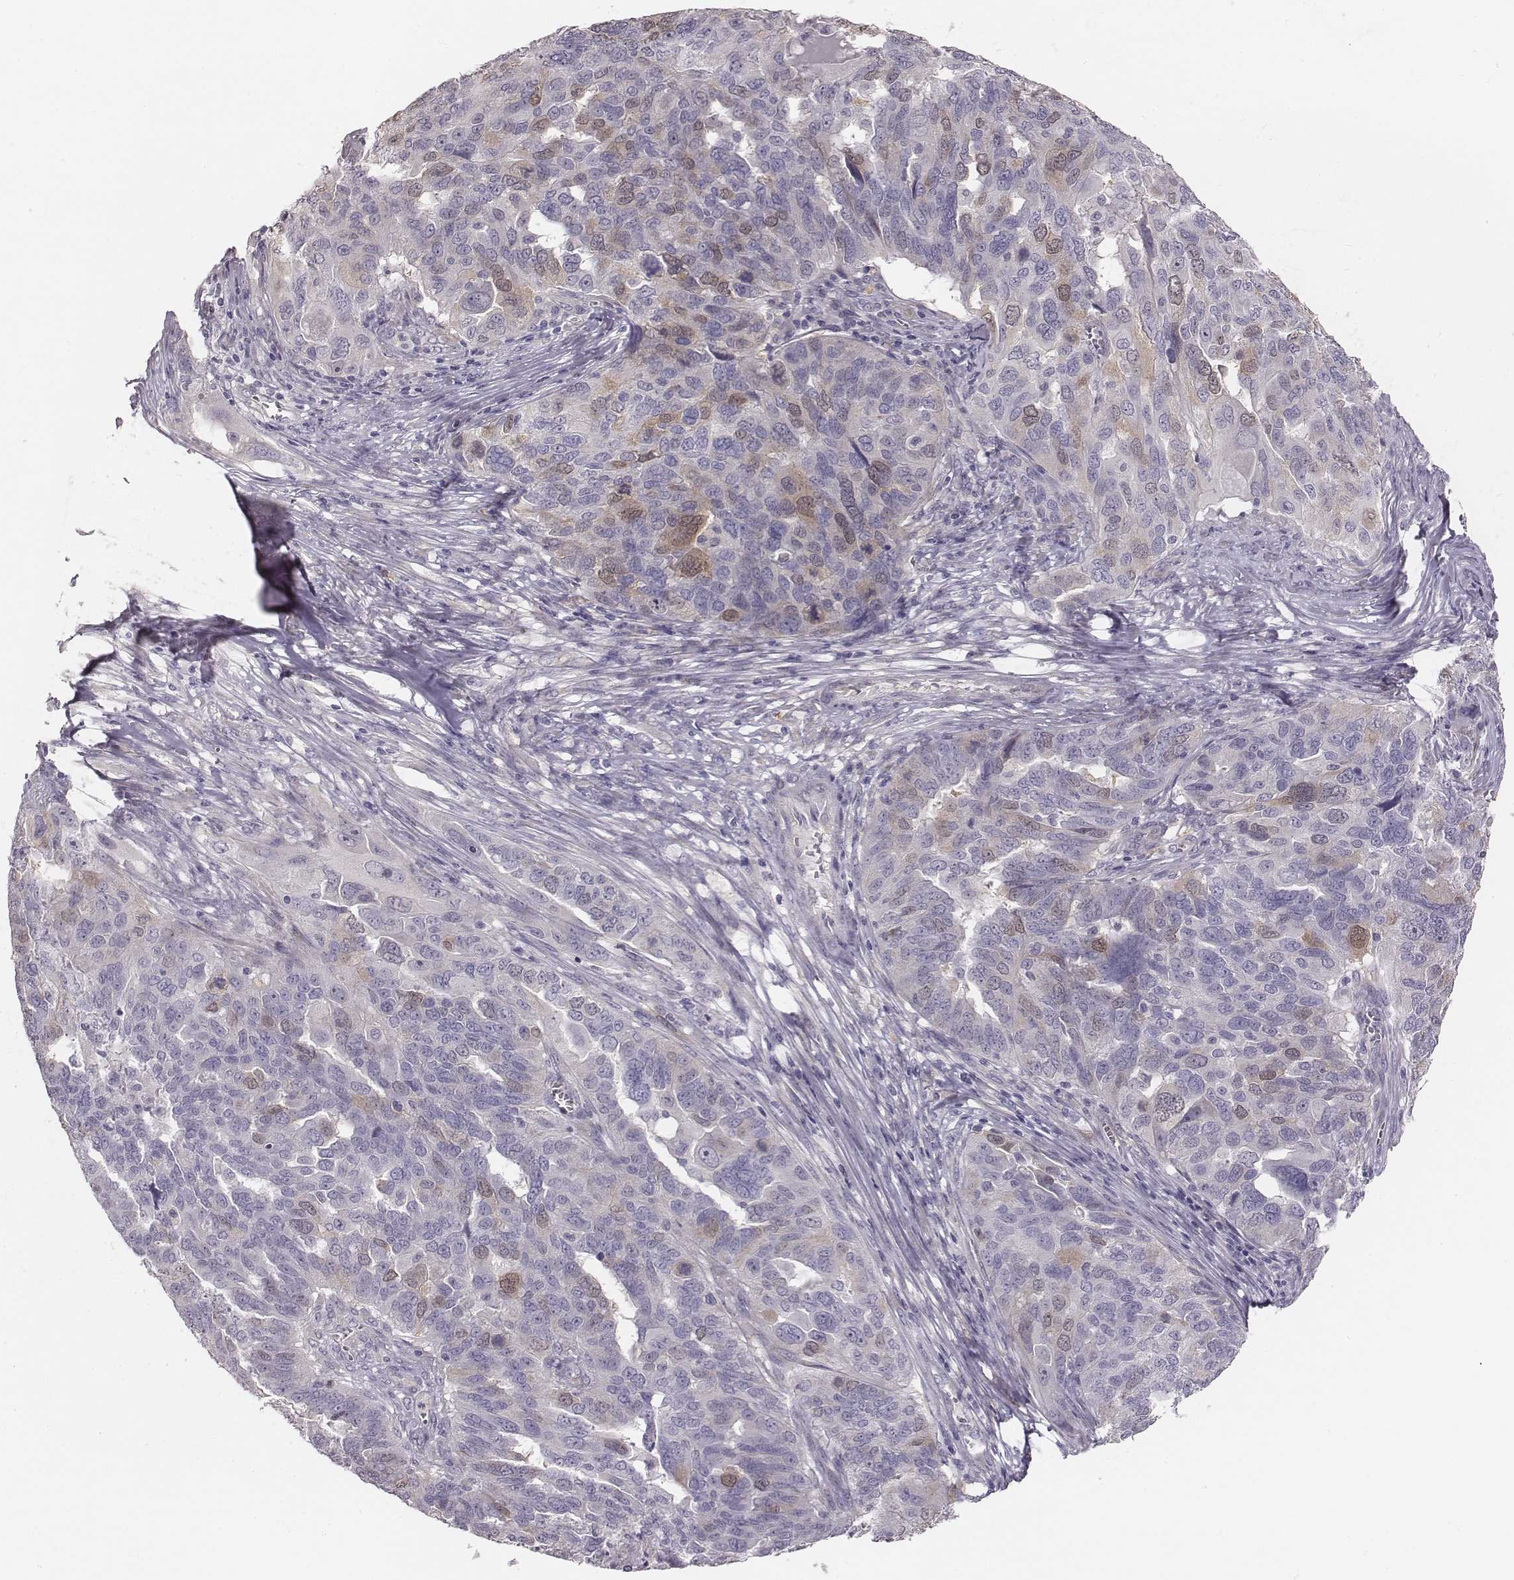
{"staining": {"intensity": "weak", "quantity": "<25%", "location": "cytoplasmic/membranous,nuclear"}, "tissue": "ovarian cancer", "cell_type": "Tumor cells", "image_type": "cancer", "snomed": [{"axis": "morphology", "description": "Carcinoma, endometroid"}, {"axis": "topography", "description": "Soft tissue"}, {"axis": "topography", "description": "Ovary"}], "caption": "Human ovarian cancer (endometroid carcinoma) stained for a protein using immunohistochemistry (IHC) shows no positivity in tumor cells.", "gene": "PBK", "patient": {"sex": "female", "age": 52}}